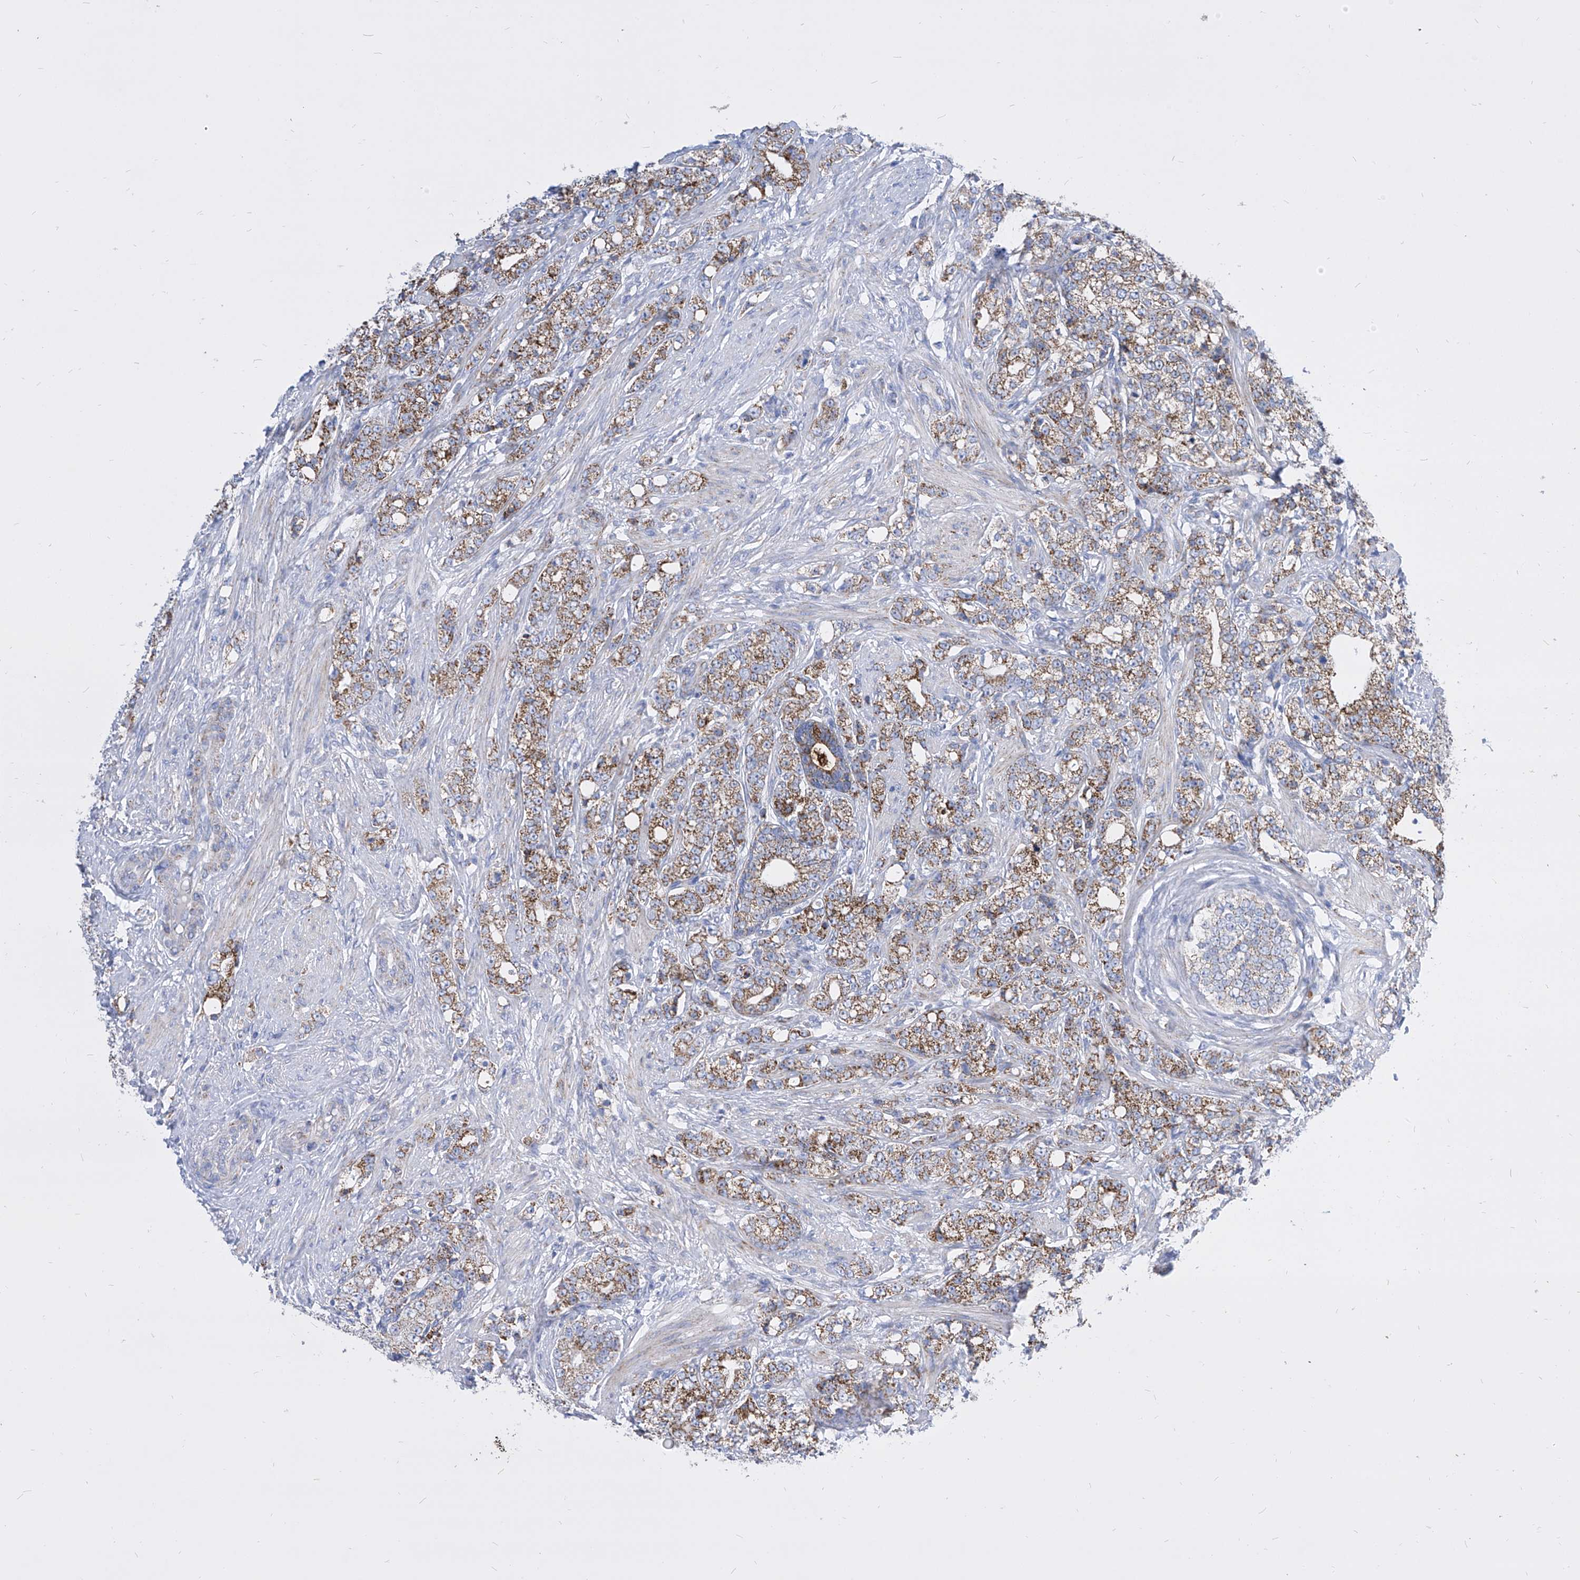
{"staining": {"intensity": "moderate", "quantity": "25%-75%", "location": "cytoplasmic/membranous"}, "tissue": "prostate cancer", "cell_type": "Tumor cells", "image_type": "cancer", "snomed": [{"axis": "morphology", "description": "Adenocarcinoma, High grade"}, {"axis": "topography", "description": "Prostate"}], "caption": "Moderate cytoplasmic/membranous protein positivity is seen in approximately 25%-75% of tumor cells in prostate cancer. (DAB (3,3'-diaminobenzidine) = brown stain, brightfield microscopy at high magnification).", "gene": "COQ3", "patient": {"sex": "male", "age": 69}}